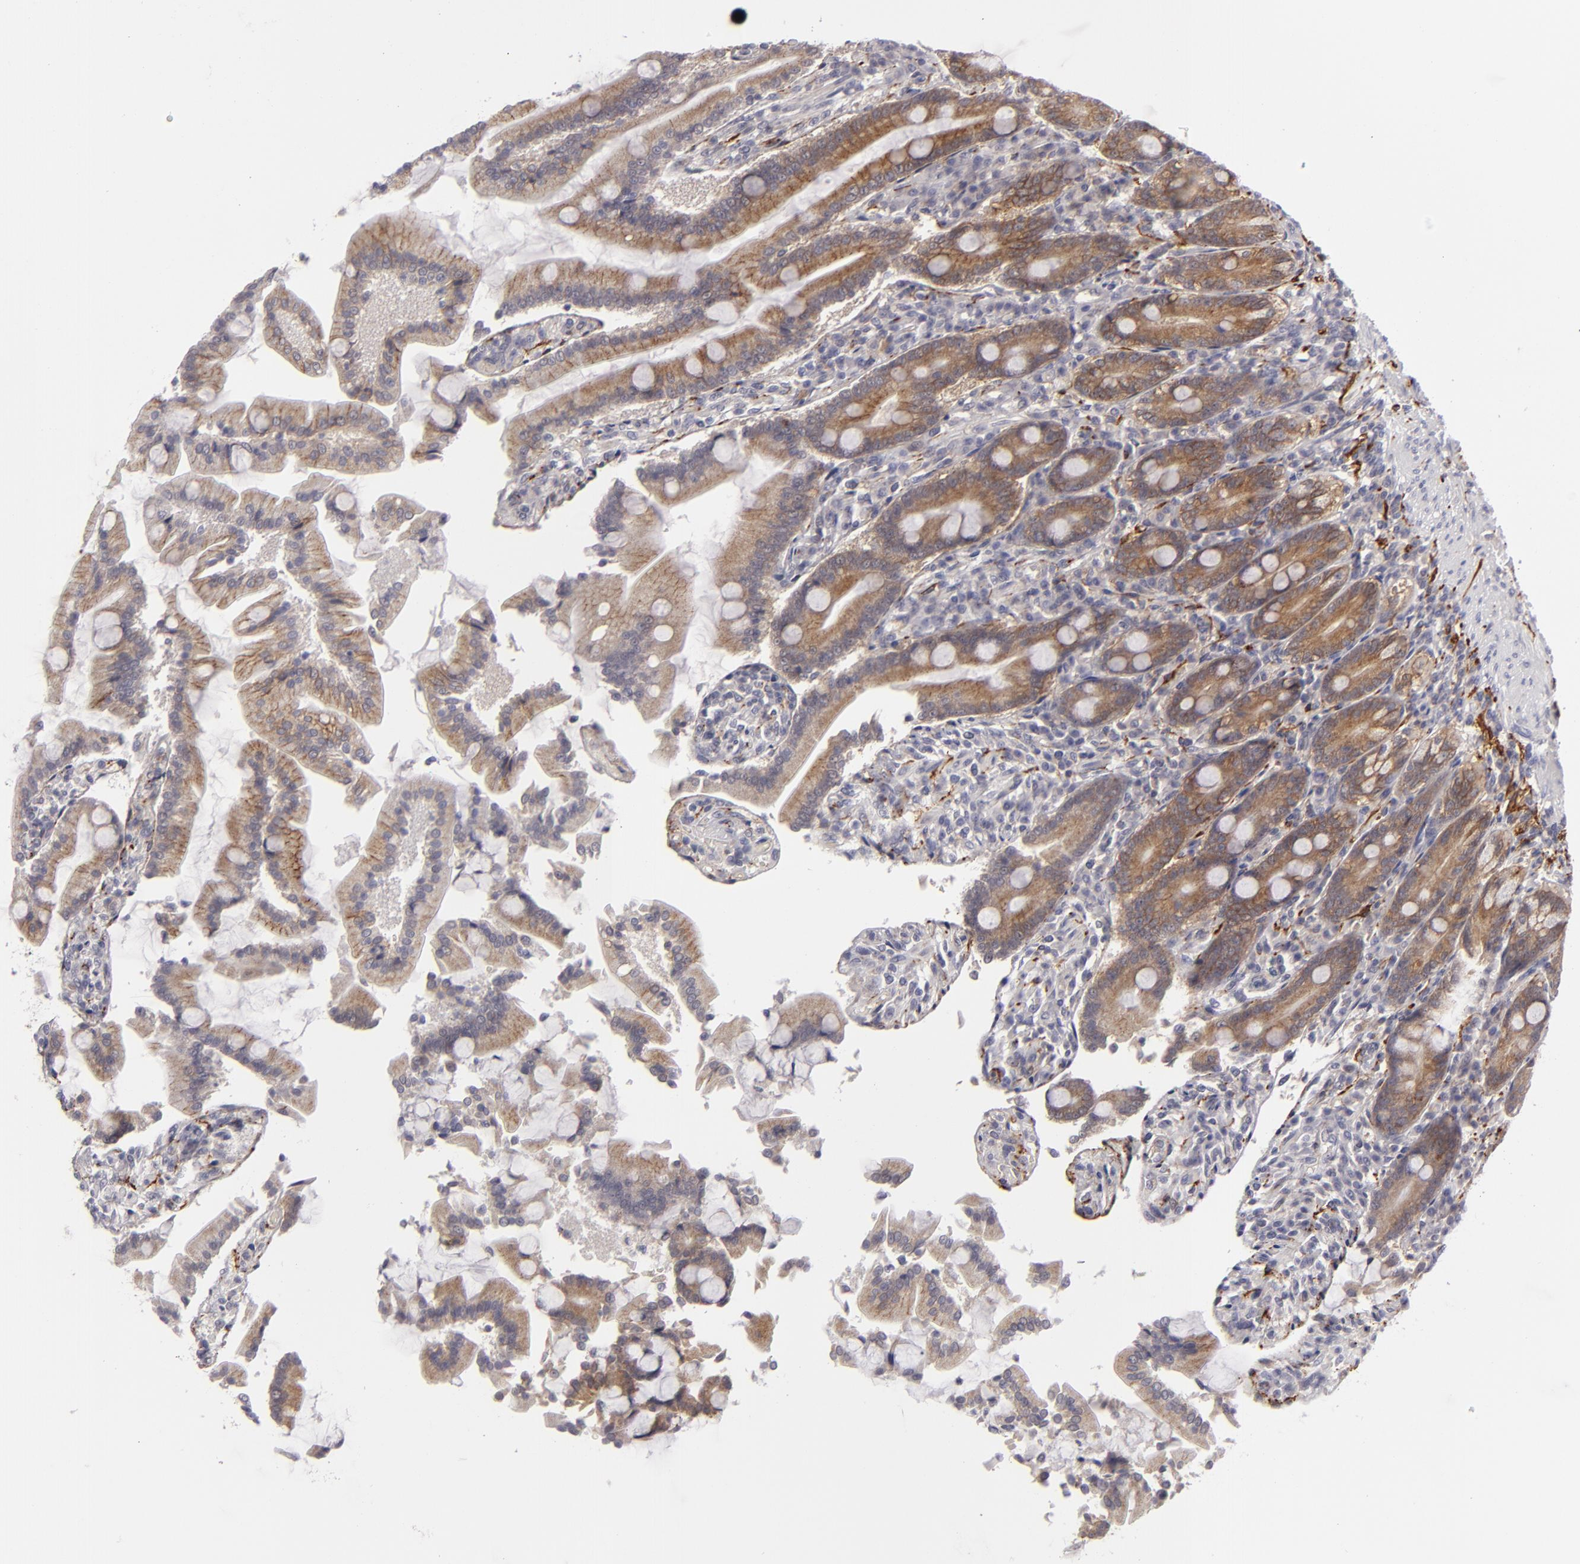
{"staining": {"intensity": "weak", "quantity": "25%-75%", "location": "cytoplasmic/membranous"}, "tissue": "duodenum", "cell_type": "Glandular cells", "image_type": "normal", "snomed": [{"axis": "morphology", "description": "Normal tissue, NOS"}, {"axis": "topography", "description": "Duodenum"}], "caption": "Human duodenum stained with a brown dye shows weak cytoplasmic/membranous positive expression in approximately 25%-75% of glandular cells.", "gene": "ALCAM", "patient": {"sex": "female", "age": 64}}